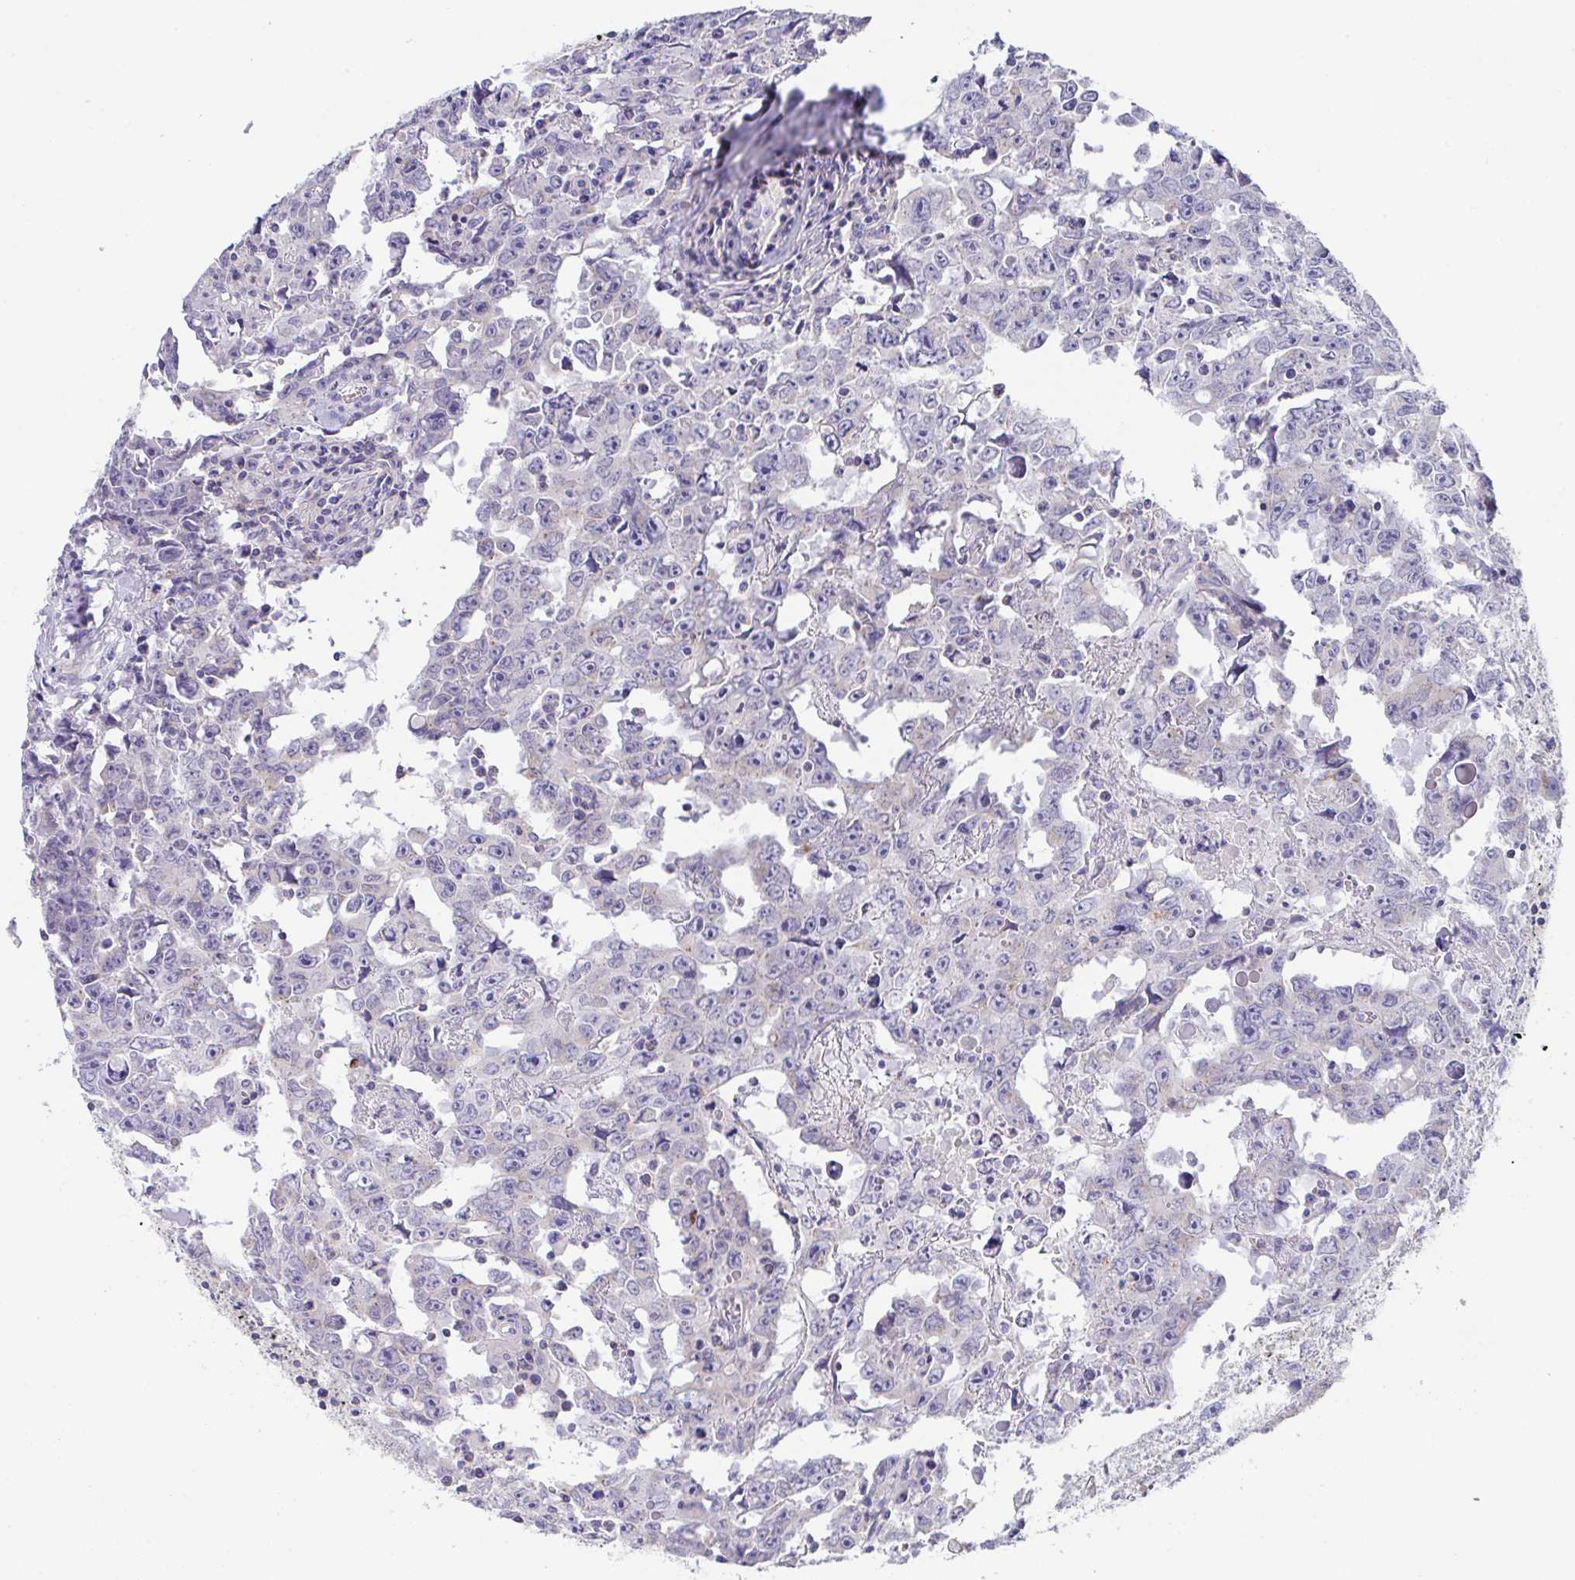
{"staining": {"intensity": "negative", "quantity": "none", "location": "none"}, "tissue": "testis cancer", "cell_type": "Tumor cells", "image_type": "cancer", "snomed": [{"axis": "morphology", "description": "Carcinoma, Embryonal, NOS"}, {"axis": "topography", "description": "Testis"}], "caption": "Human testis cancer stained for a protein using IHC shows no staining in tumor cells.", "gene": "MIA3", "patient": {"sex": "male", "age": 22}}